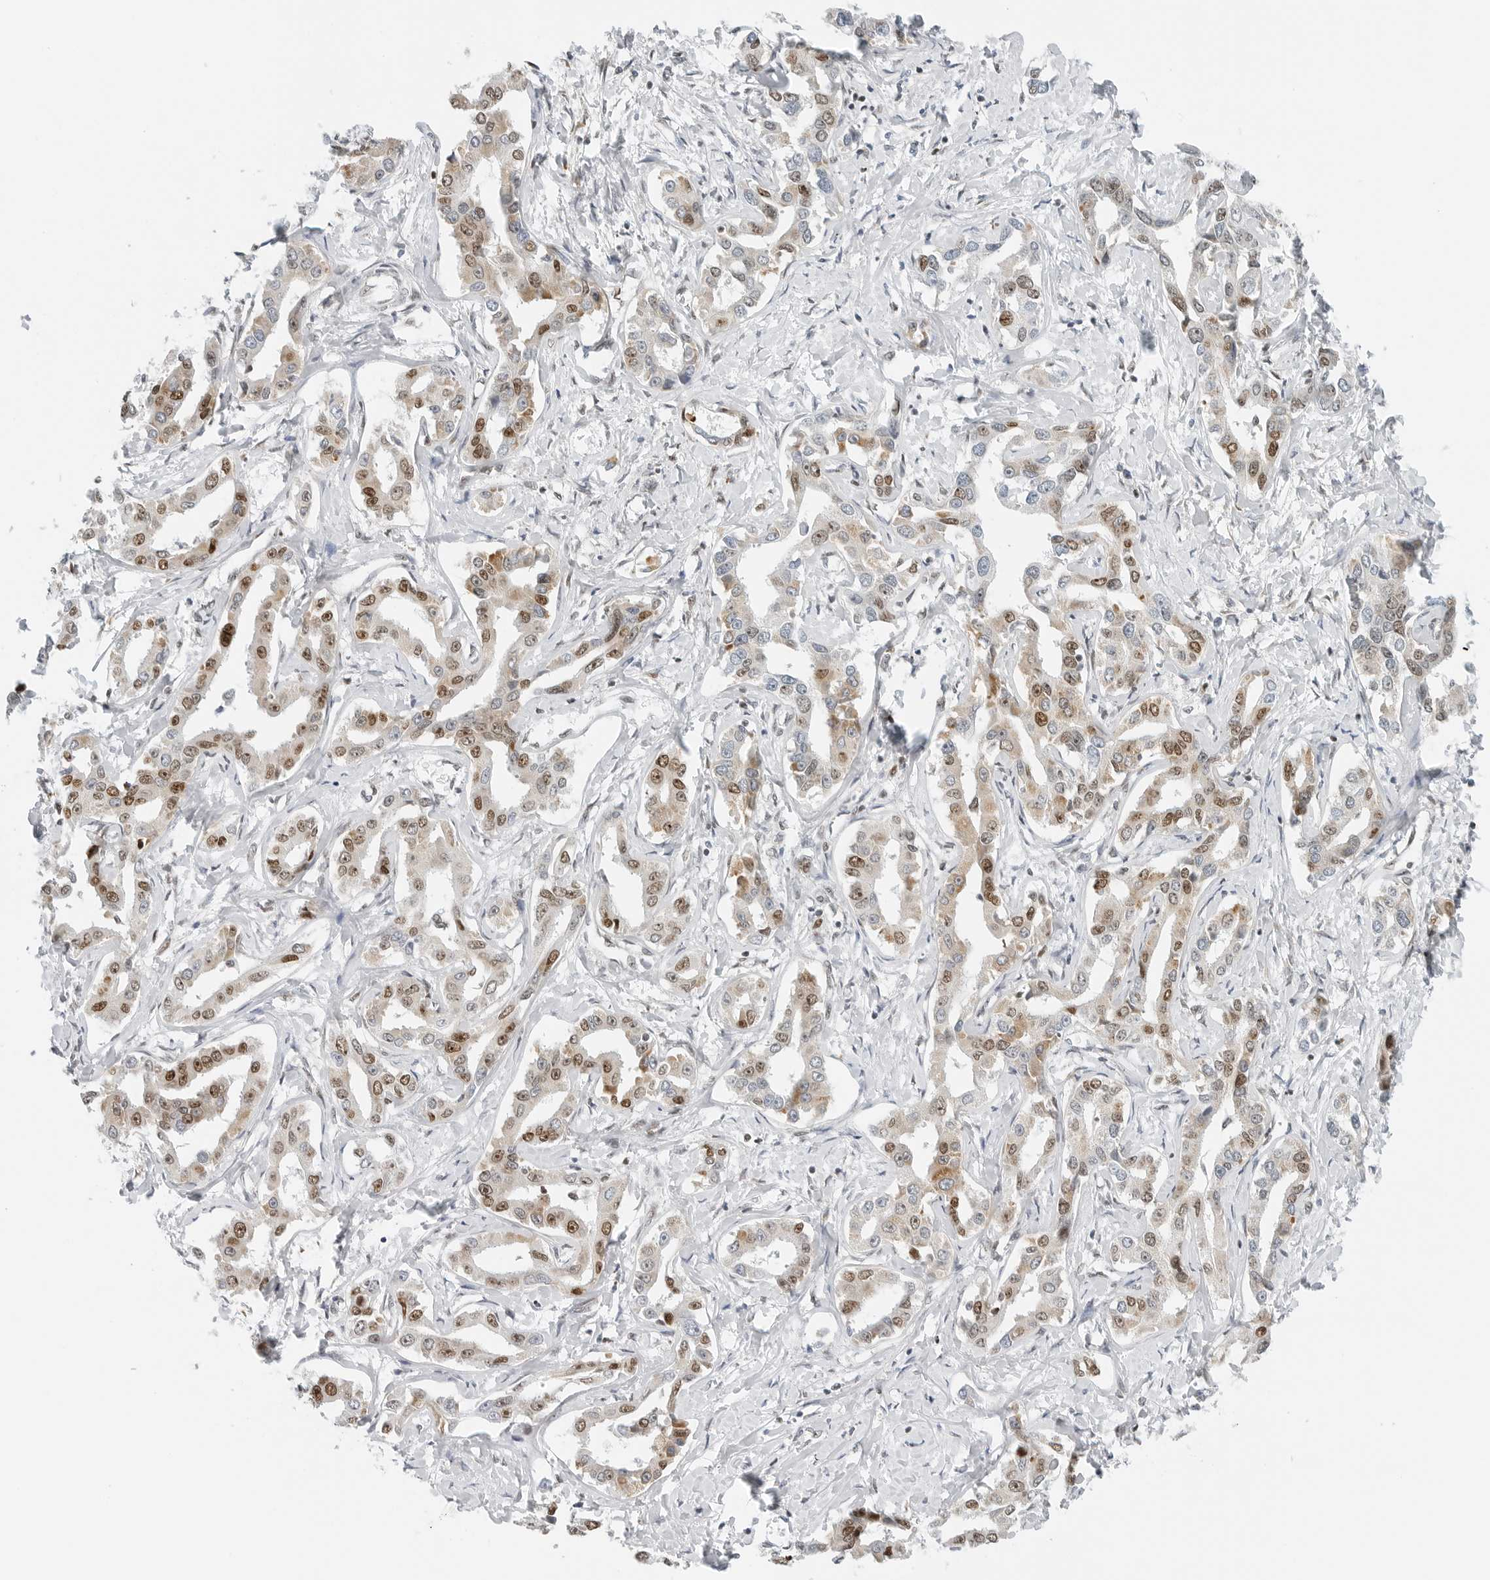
{"staining": {"intensity": "moderate", "quantity": ">75%", "location": "cytoplasmic/membranous,nuclear"}, "tissue": "liver cancer", "cell_type": "Tumor cells", "image_type": "cancer", "snomed": [{"axis": "morphology", "description": "Cholangiocarcinoma"}, {"axis": "topography", "description": "Liver"}], "caption": "Protein expression analysis of human liver cholangiocarcinoma reveals moderate cytoplasmic/membranous and nuclear positivity in approximately >75% of tumor cells.", "gene": "RIMKLA", "patient": {"sex": "male", "age": 59}}